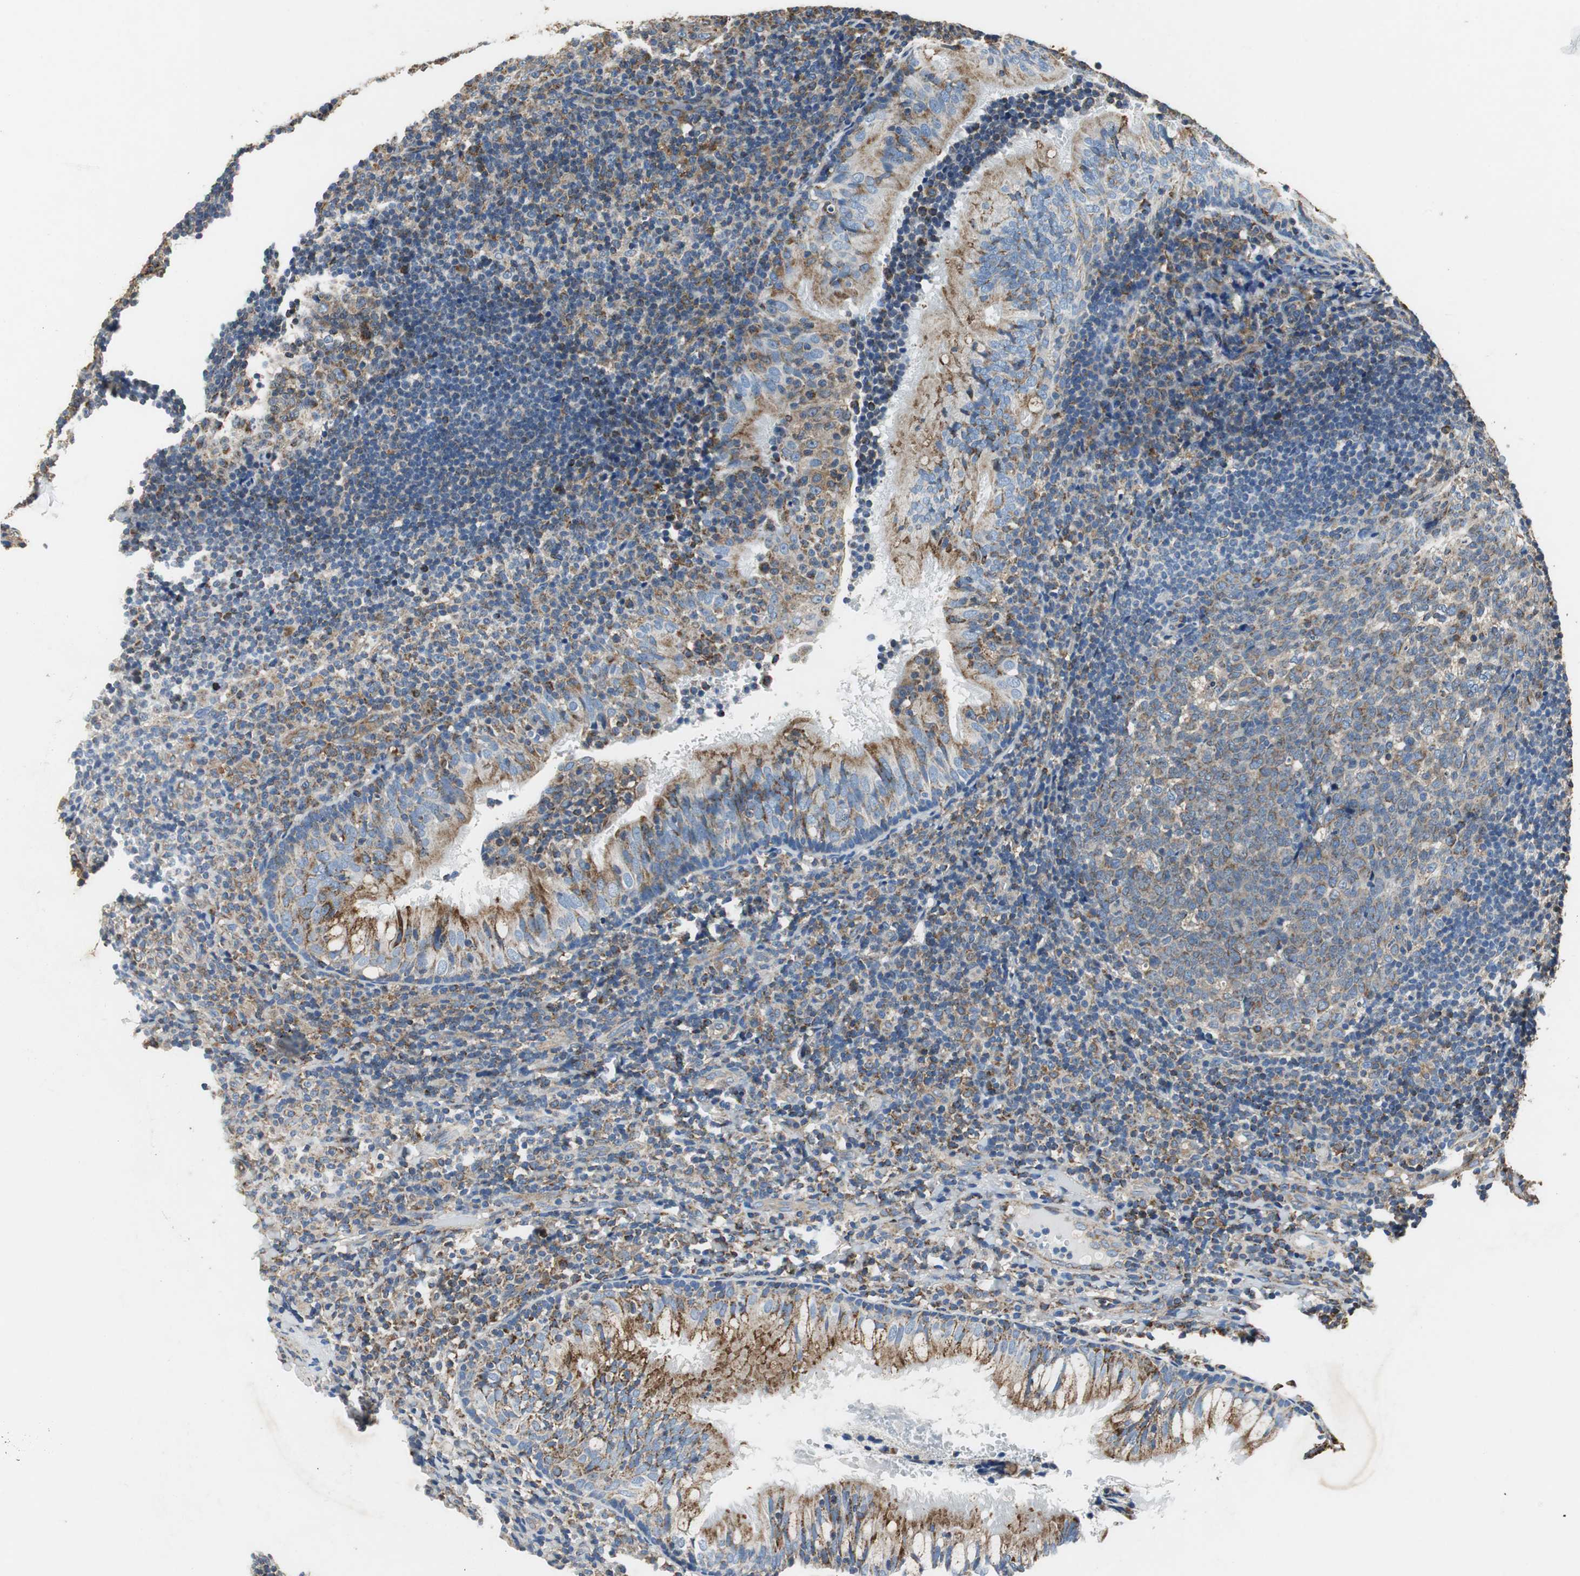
{"staining": {"intensity": "strong", "quantity": "25%-75%", "location": "cytoplasmic/membranous"}, "tissue": "tonsil", "cell_type": "Germinal center cells", "image_type": "normal", "snomed": [{"axis": "morphology", "description": "Normal tissue, NOS"}, {"axis": "topography", "description": "Tonsil"}], "caption": "IHC (DAB) staining of benign human tonsil displays strong cytoplasmic/membranous protein expression in approximately 25%-75% of germinal center cells.", "gene": "GSTK1", "patient": {"sex": "female", "age": 40}}